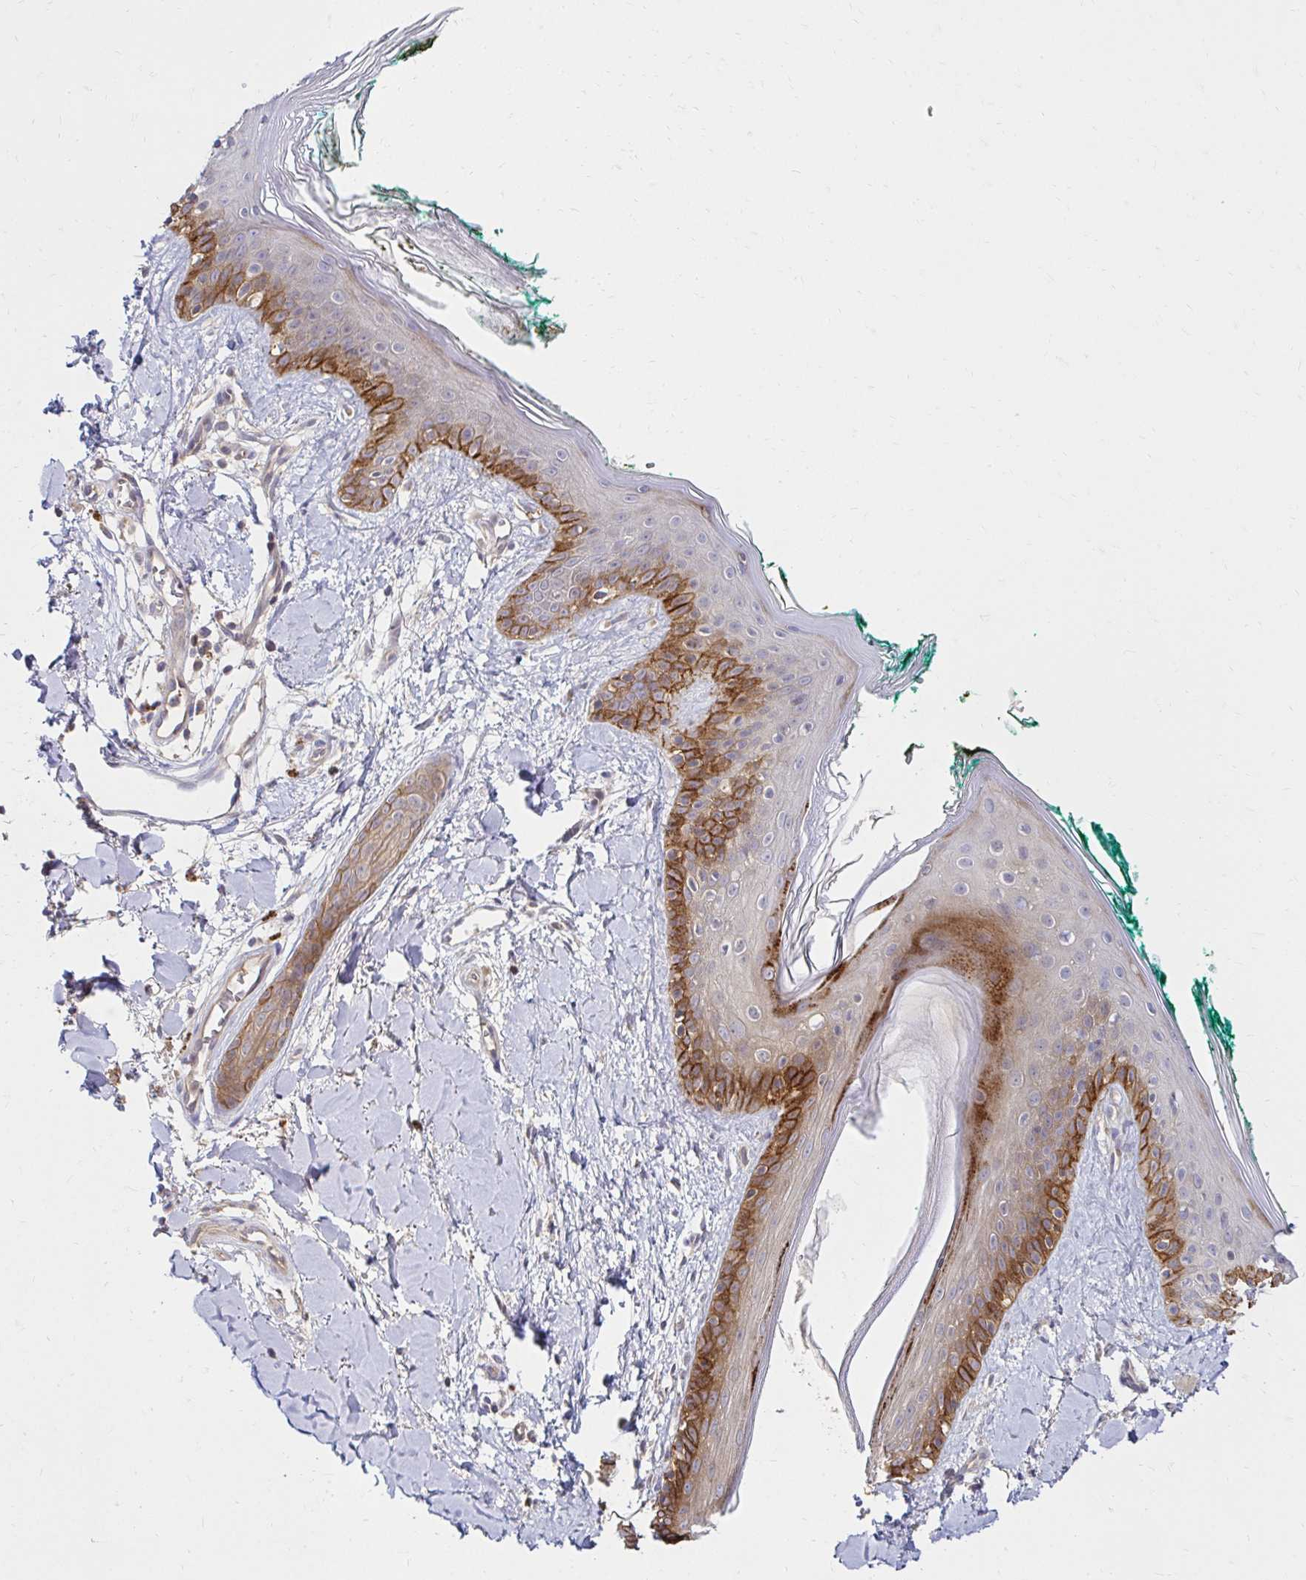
{"staining": {"intensity": "negative", "quantity": "none", "location": "none"}, "tissue": "skin", "cell_type": "Fibroblasts", "image_type": "normal", "snomed": [{"axis": "morphology", "description": "Normal tissue, NOS"}, {"axis": "topography", "description": "Skin"}], "caption": "IHC histopathology image of normal skin: human skin stained with DAB displays no significant protein expression in fibroblasts.", "gene": "ITGA2", "patient": {"sex": "female", "age": 34}}